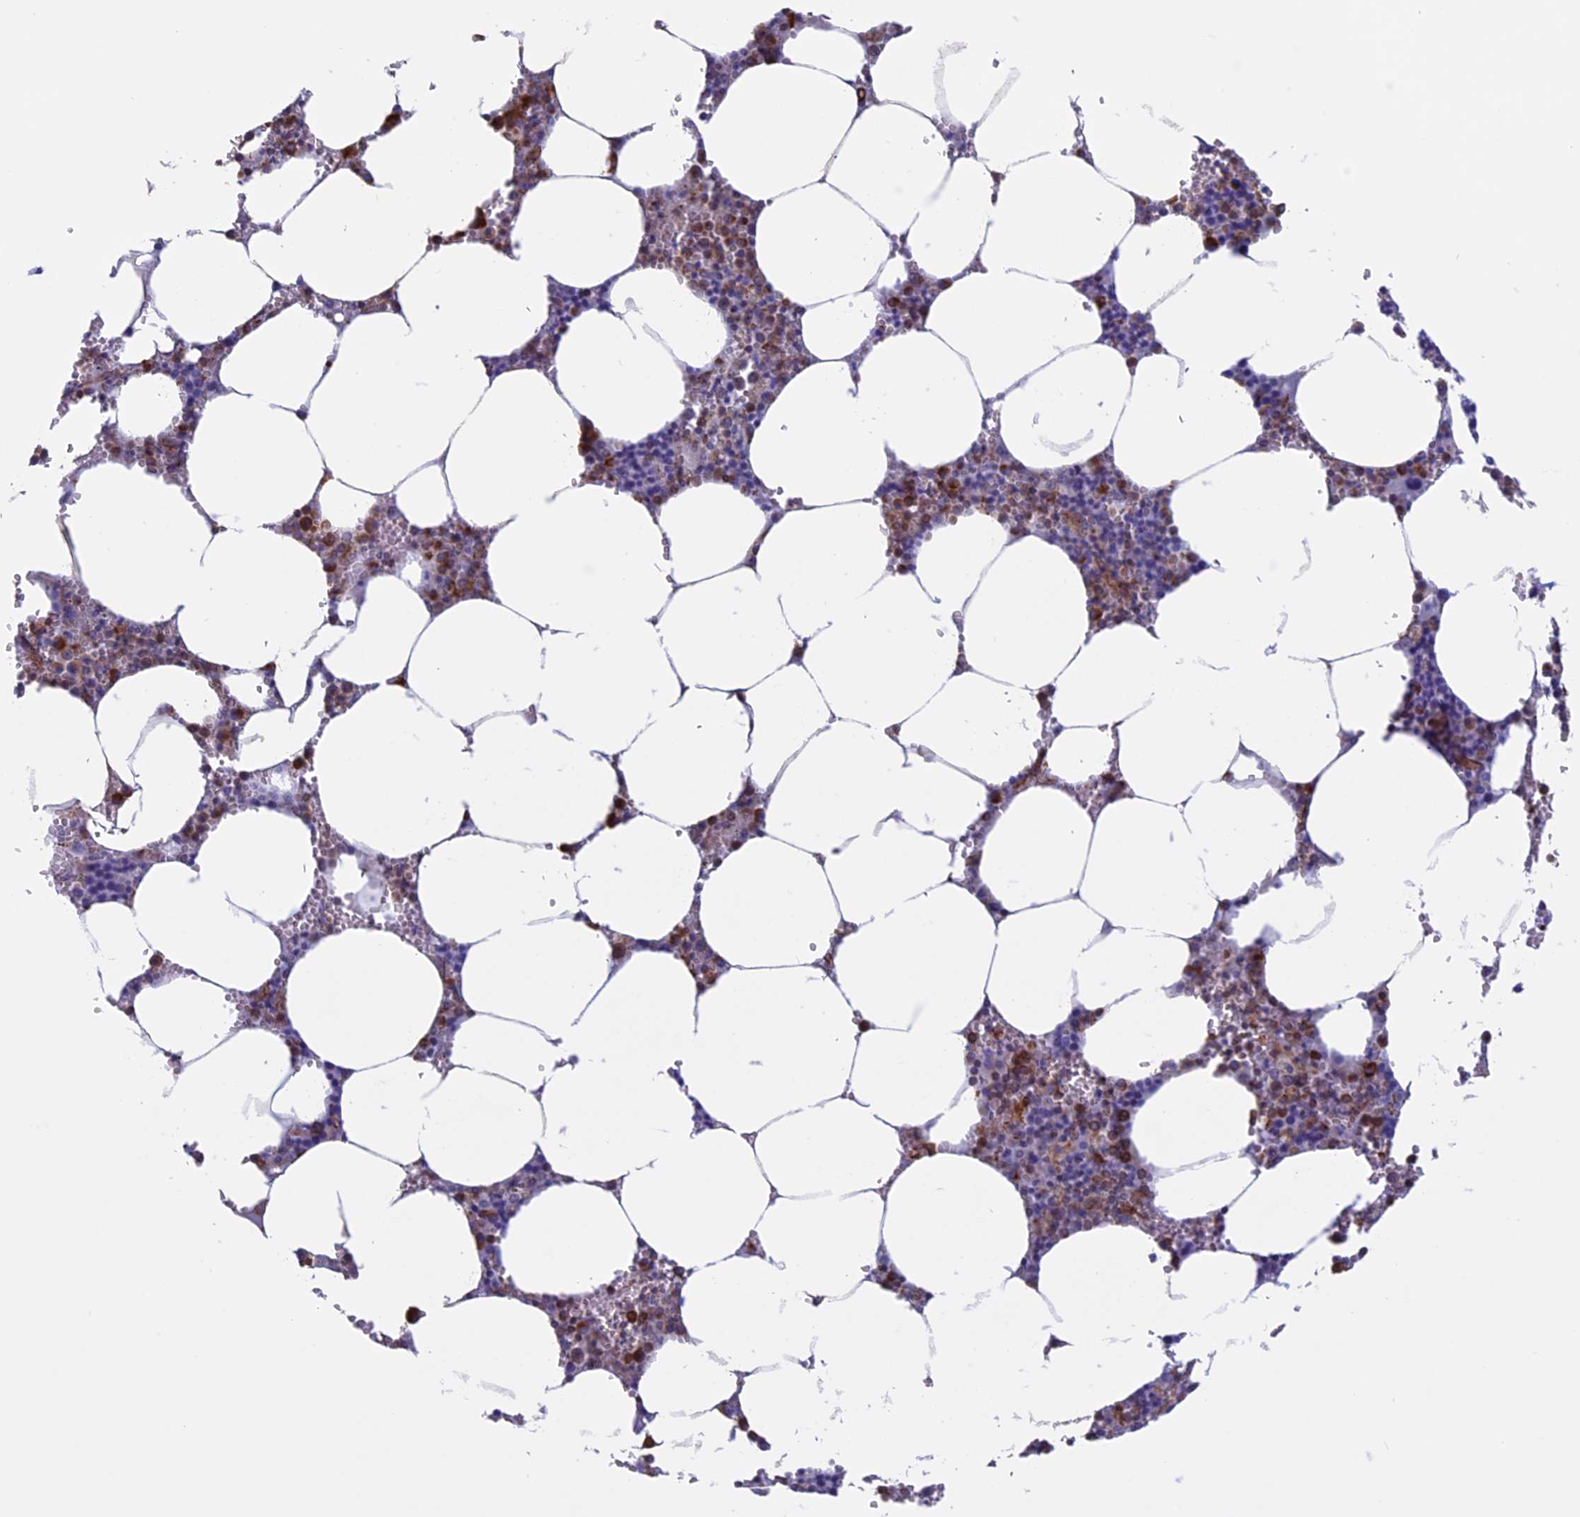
{"staining": {"intensity": "strong", "quantity": "25%-75%", "location": "cytoplasmic/membranous"}, "tissue": "bone marrow", "cell_type": "Hematopoietic cells", "image_type": "normal", "snomed": [{"axis": "morphology", "description": "Normal tissue, NOS"}, {"axis": "topography", "description": "Bone marrow"}], "caption": "The immunohistochemical stain shows strong cytoplasmic/membranous expression in hematopoietic cells of unremarkable bone marrow.", "gene": "ANGPTL2", "patient": {"sex": "male", "age": 70}}